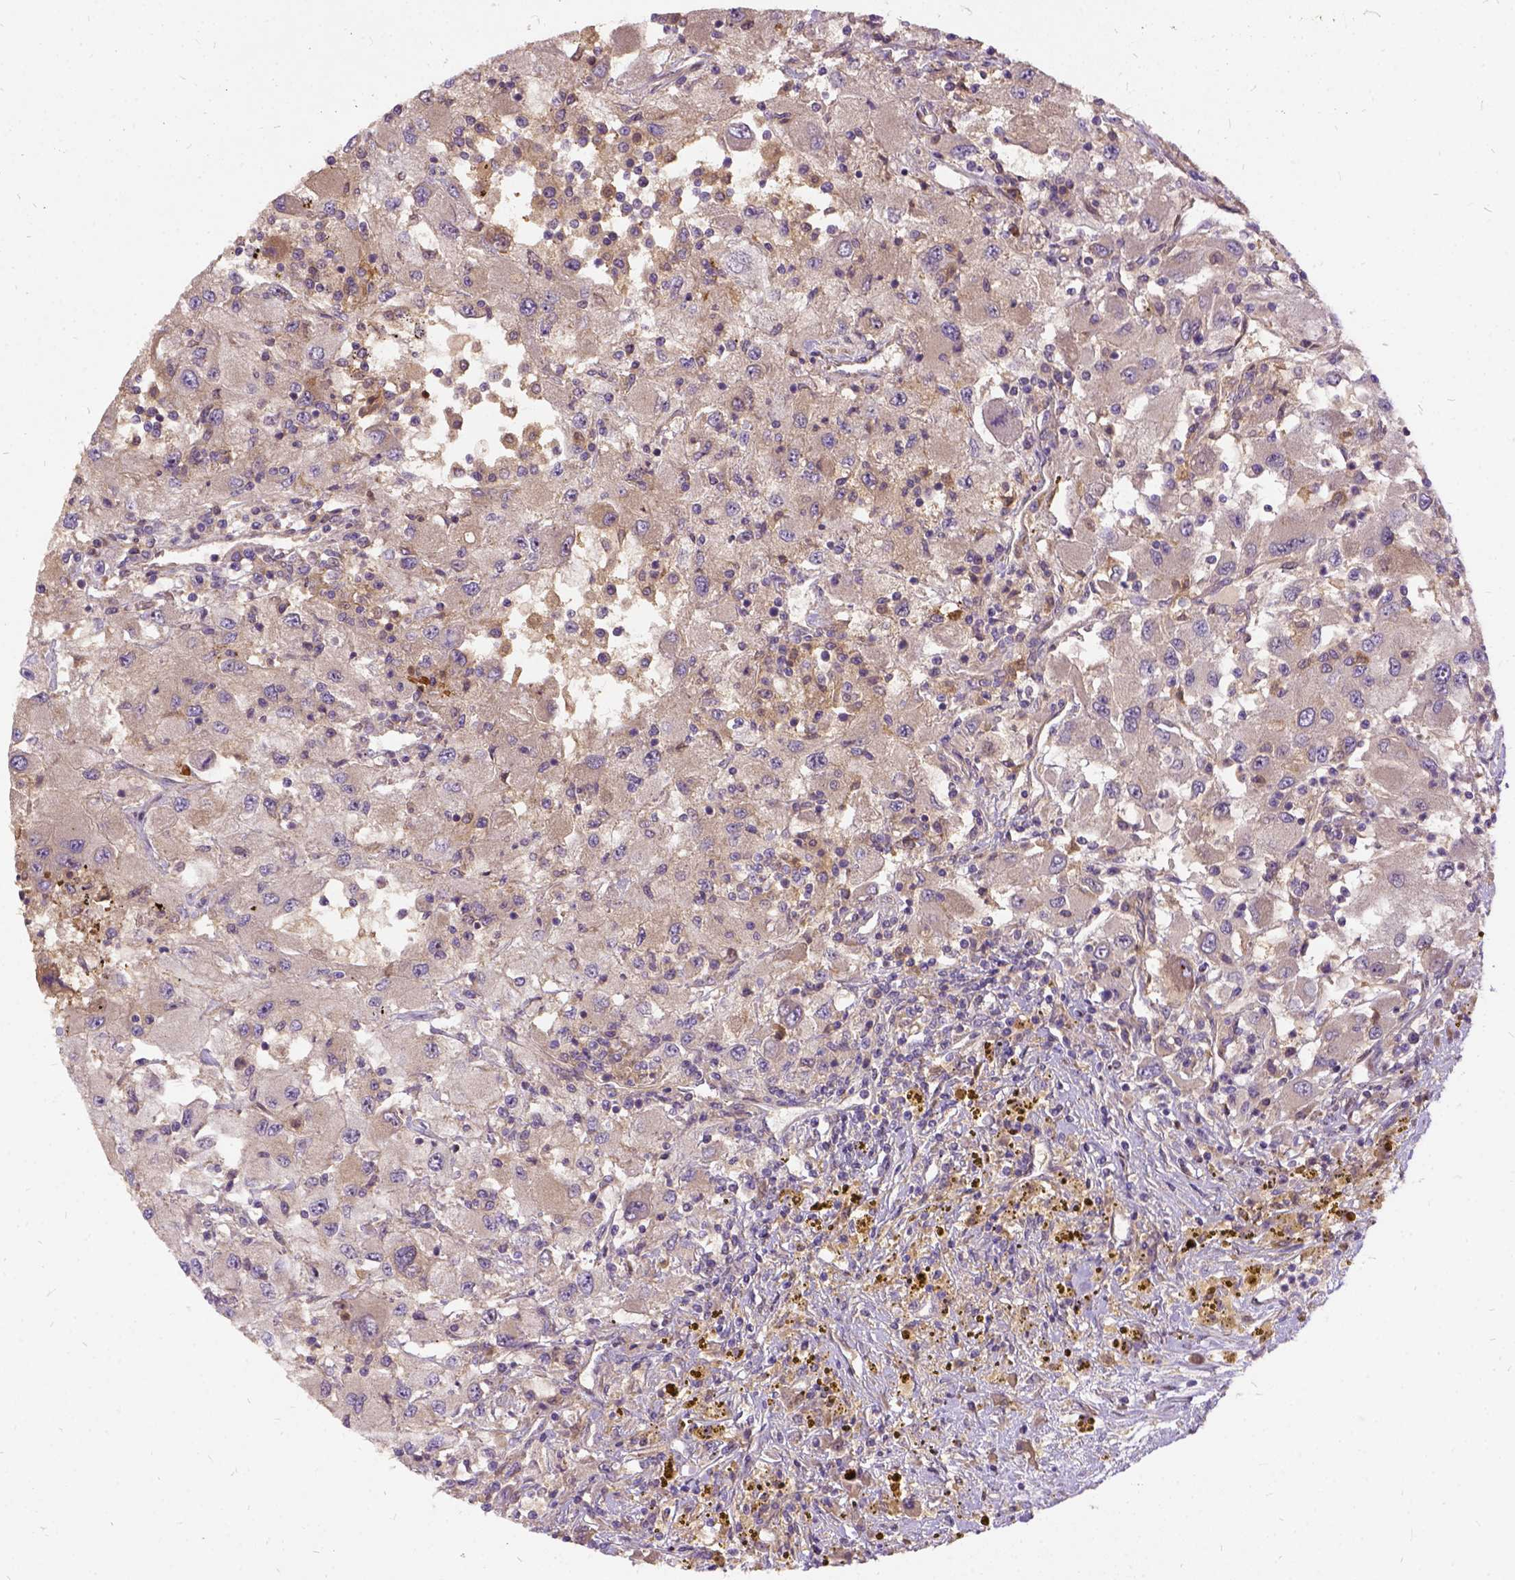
{"staining": {"intensity": "weak", "quantity": ">75%", "location": "cytoplasmic/membranous"}, "tissue": "renal cancer", "cell_type": "Tumor cells", "image_type": "cancer", "snomed": [{"axis": "morphology", "description": "Adenocarcinoma, NOS"}, {"axis": "topography", "description": "Kidney"}], "caption": "Human renal adenocarcinoma stained with a brown dye shows weak cytoplasmic/membranous positive staining in about >75% of tumor cells.", "gene": "ILRUN", "patient": {"sex": "female", "age": 67}}